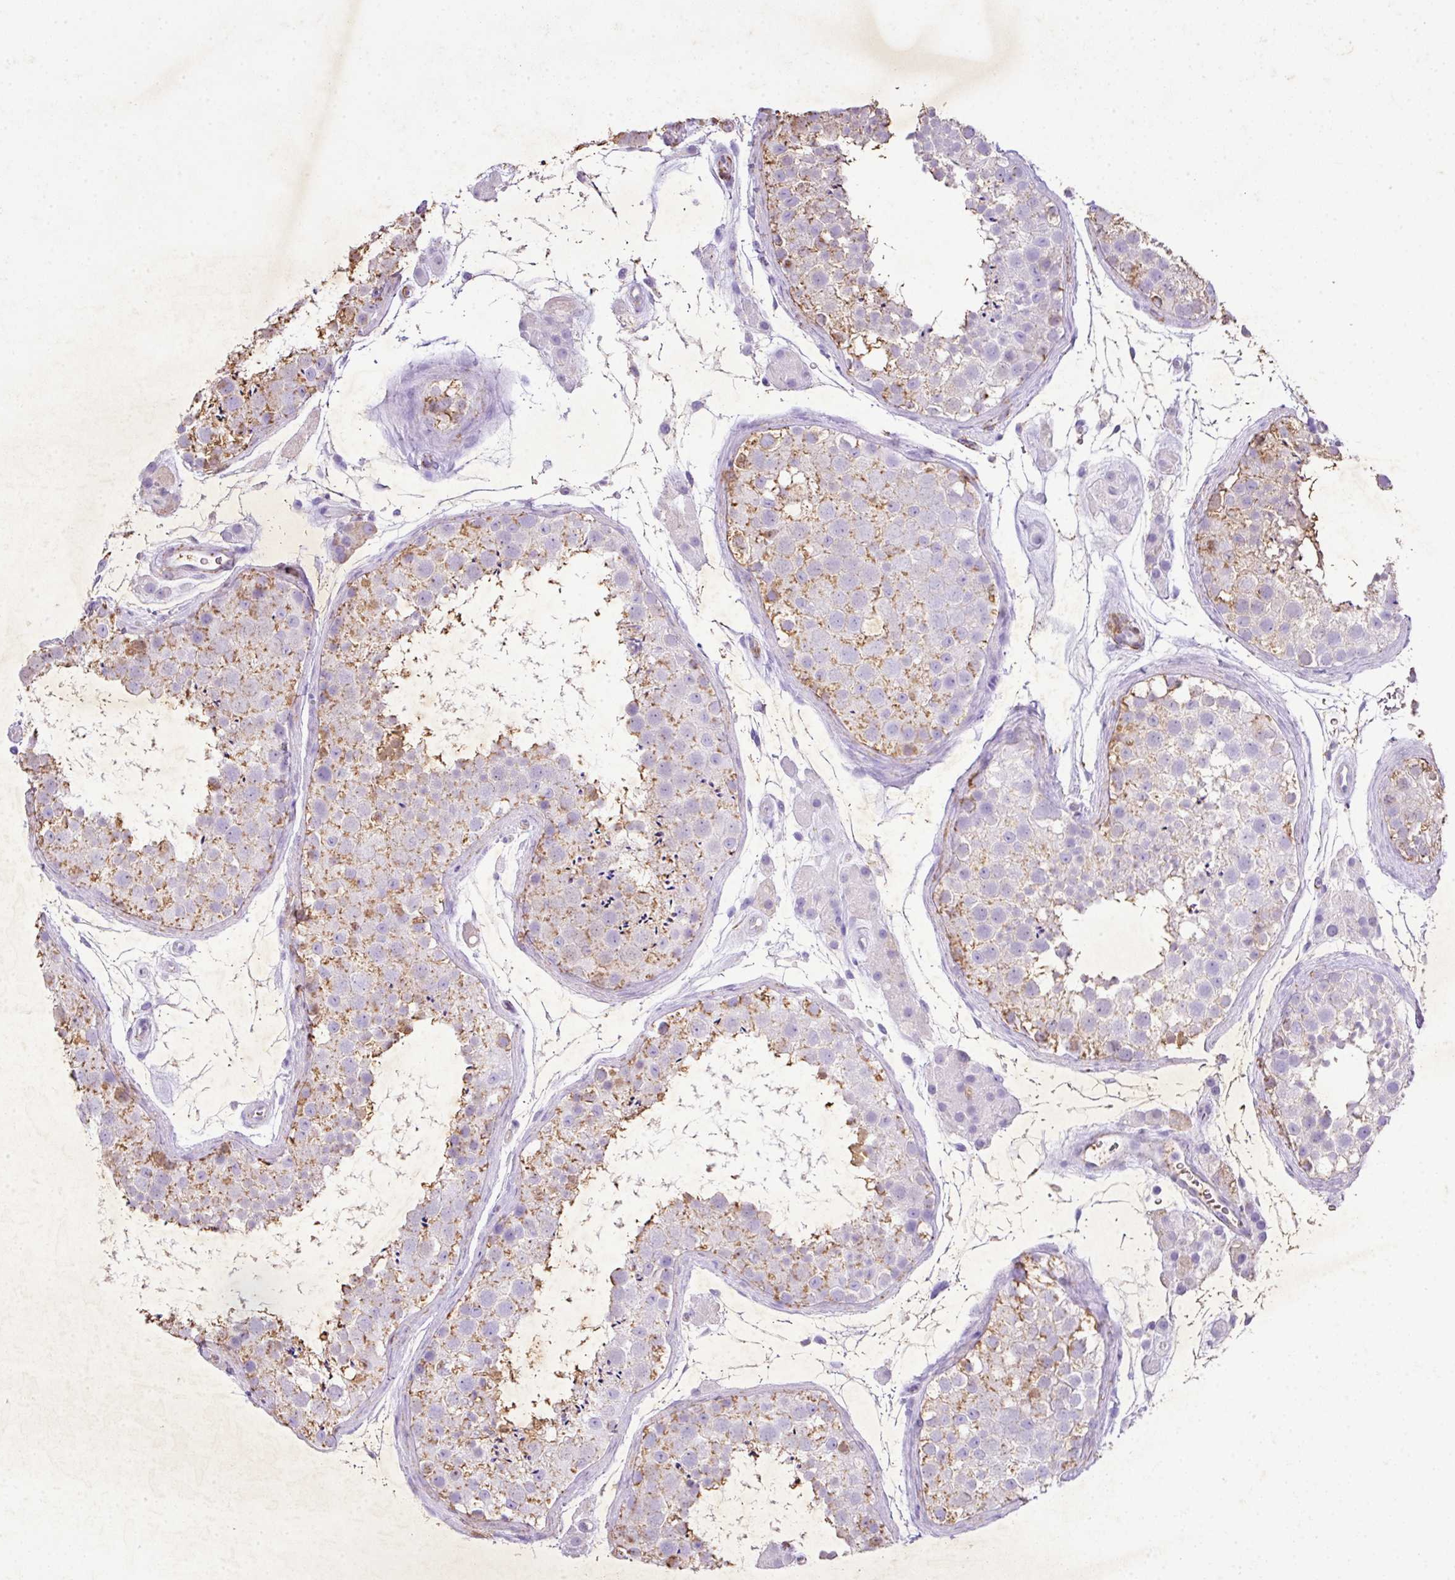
{"staining": {"intensity": "moderate", "quantity": "25%-75%", "location": "cytoplasmic/membranous,nuclear"}, "tissue": "testis", "cell_type": "Cells in seminiferous ducts", "image_type": "normal", "snomed": [{"axis": "morphology", "description": "Normal tissue, NOS"}, {"axis": "topography", "description": "Testis"}], "caption": "Immunohistochemistry (IHC) of benign testis shows medium levels of moderate cytoplasmic/membranous,nuclear positivity in about 25%-75% of cells in seminiferous ducts.", "gene": "KCNJ11", "patient": {"sex": "male", "age": 41}}